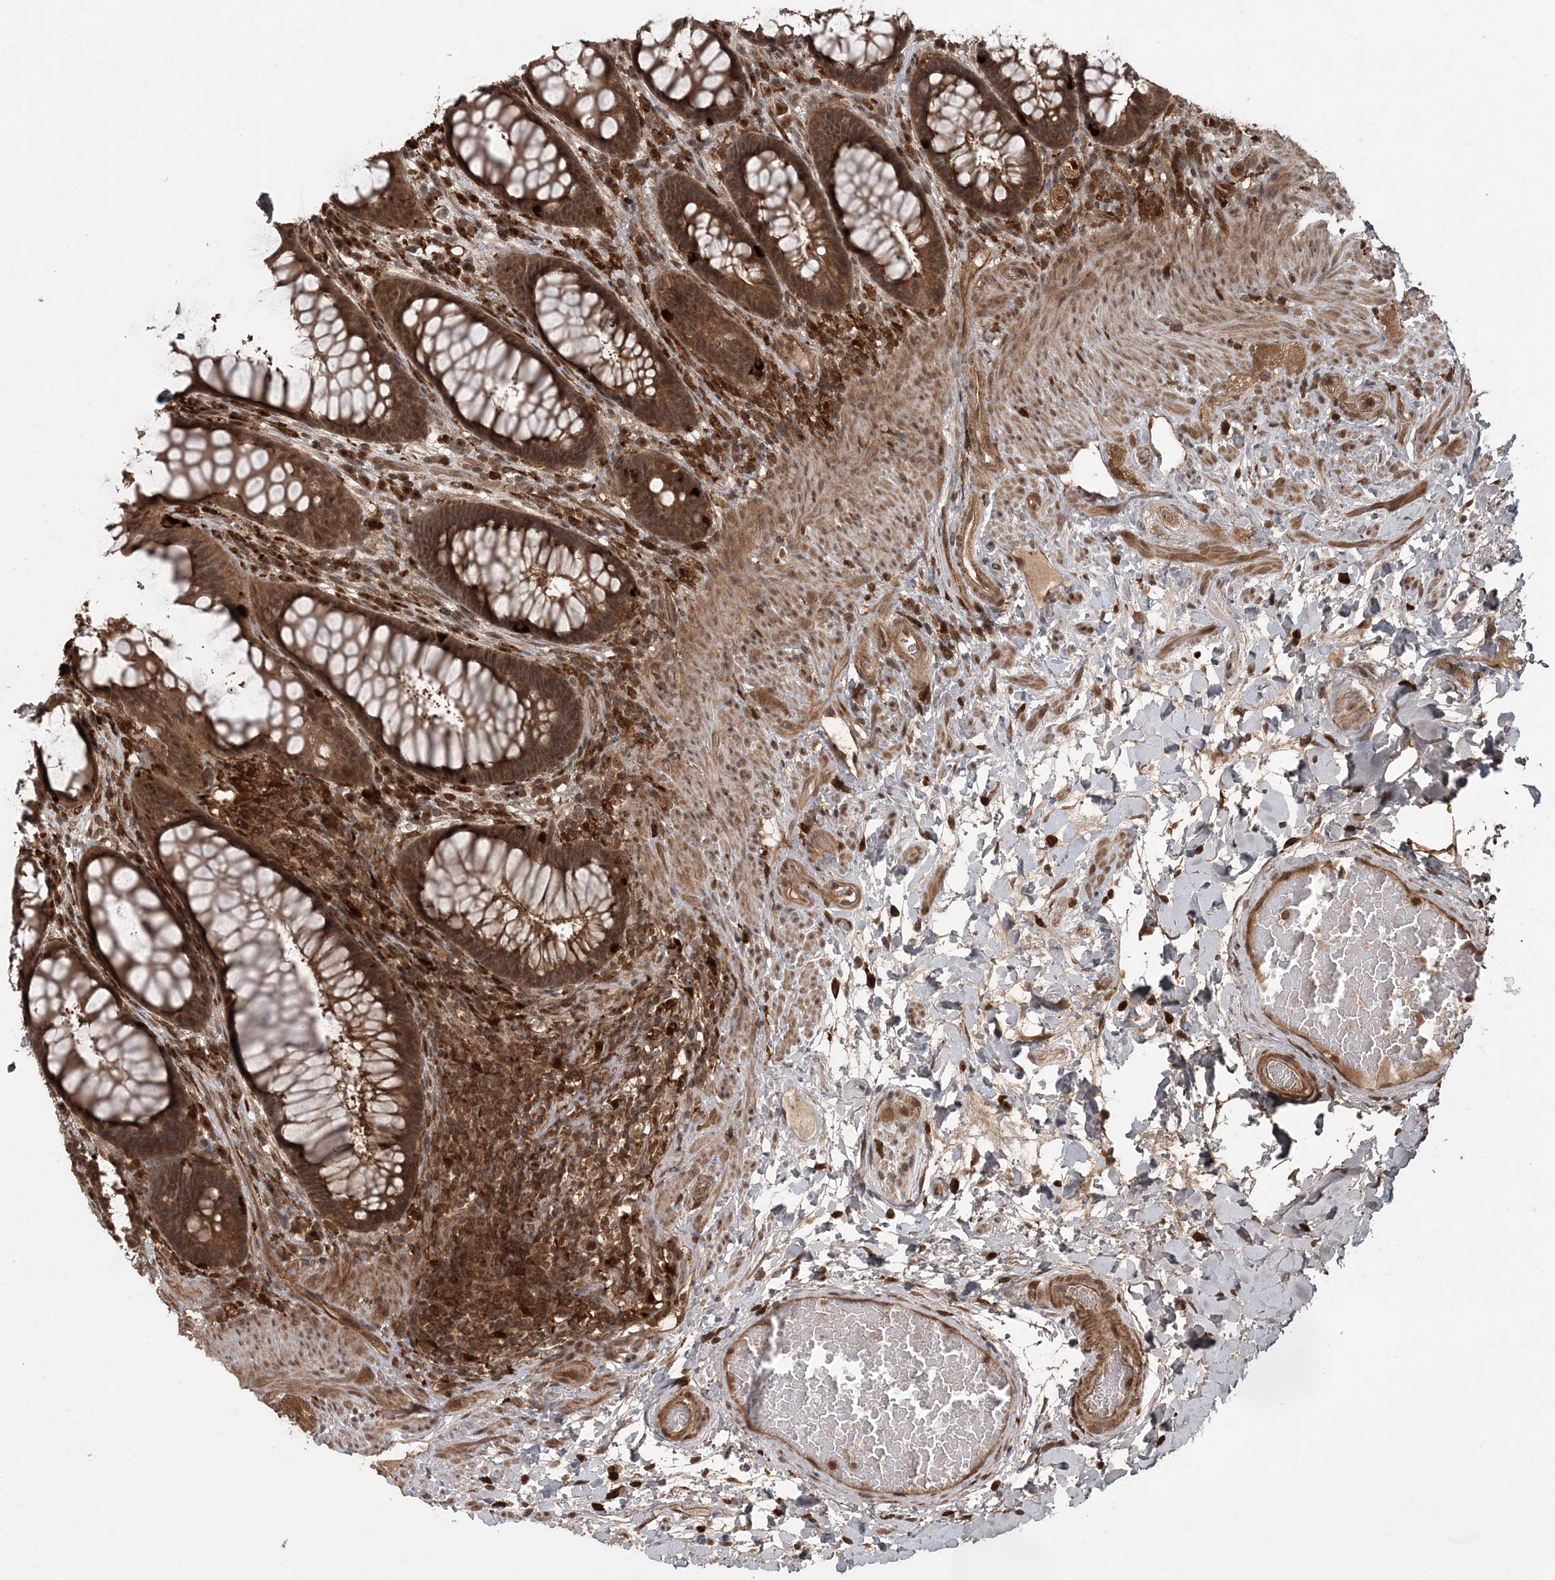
{"staining": {"intensity": "strong", "quantity": ">75%", "location": "cytoplasmic/membranous"}, "tissue": "rectum", "cell_type": "Glandular cells", "image_type": "normal", "snomed": [{"axis": "morphology", "description": "Normal tissue, NOS"}, {"axis": "topography", "description": "Rectum"}], "caption": "This is a micrograph of IHC staining of benign rectum, which shows strong positivity in the cytoplasmic/membranous of glandular cells.", "gene": "LACC1", "patient": {"sex": "female", "age": 46}}